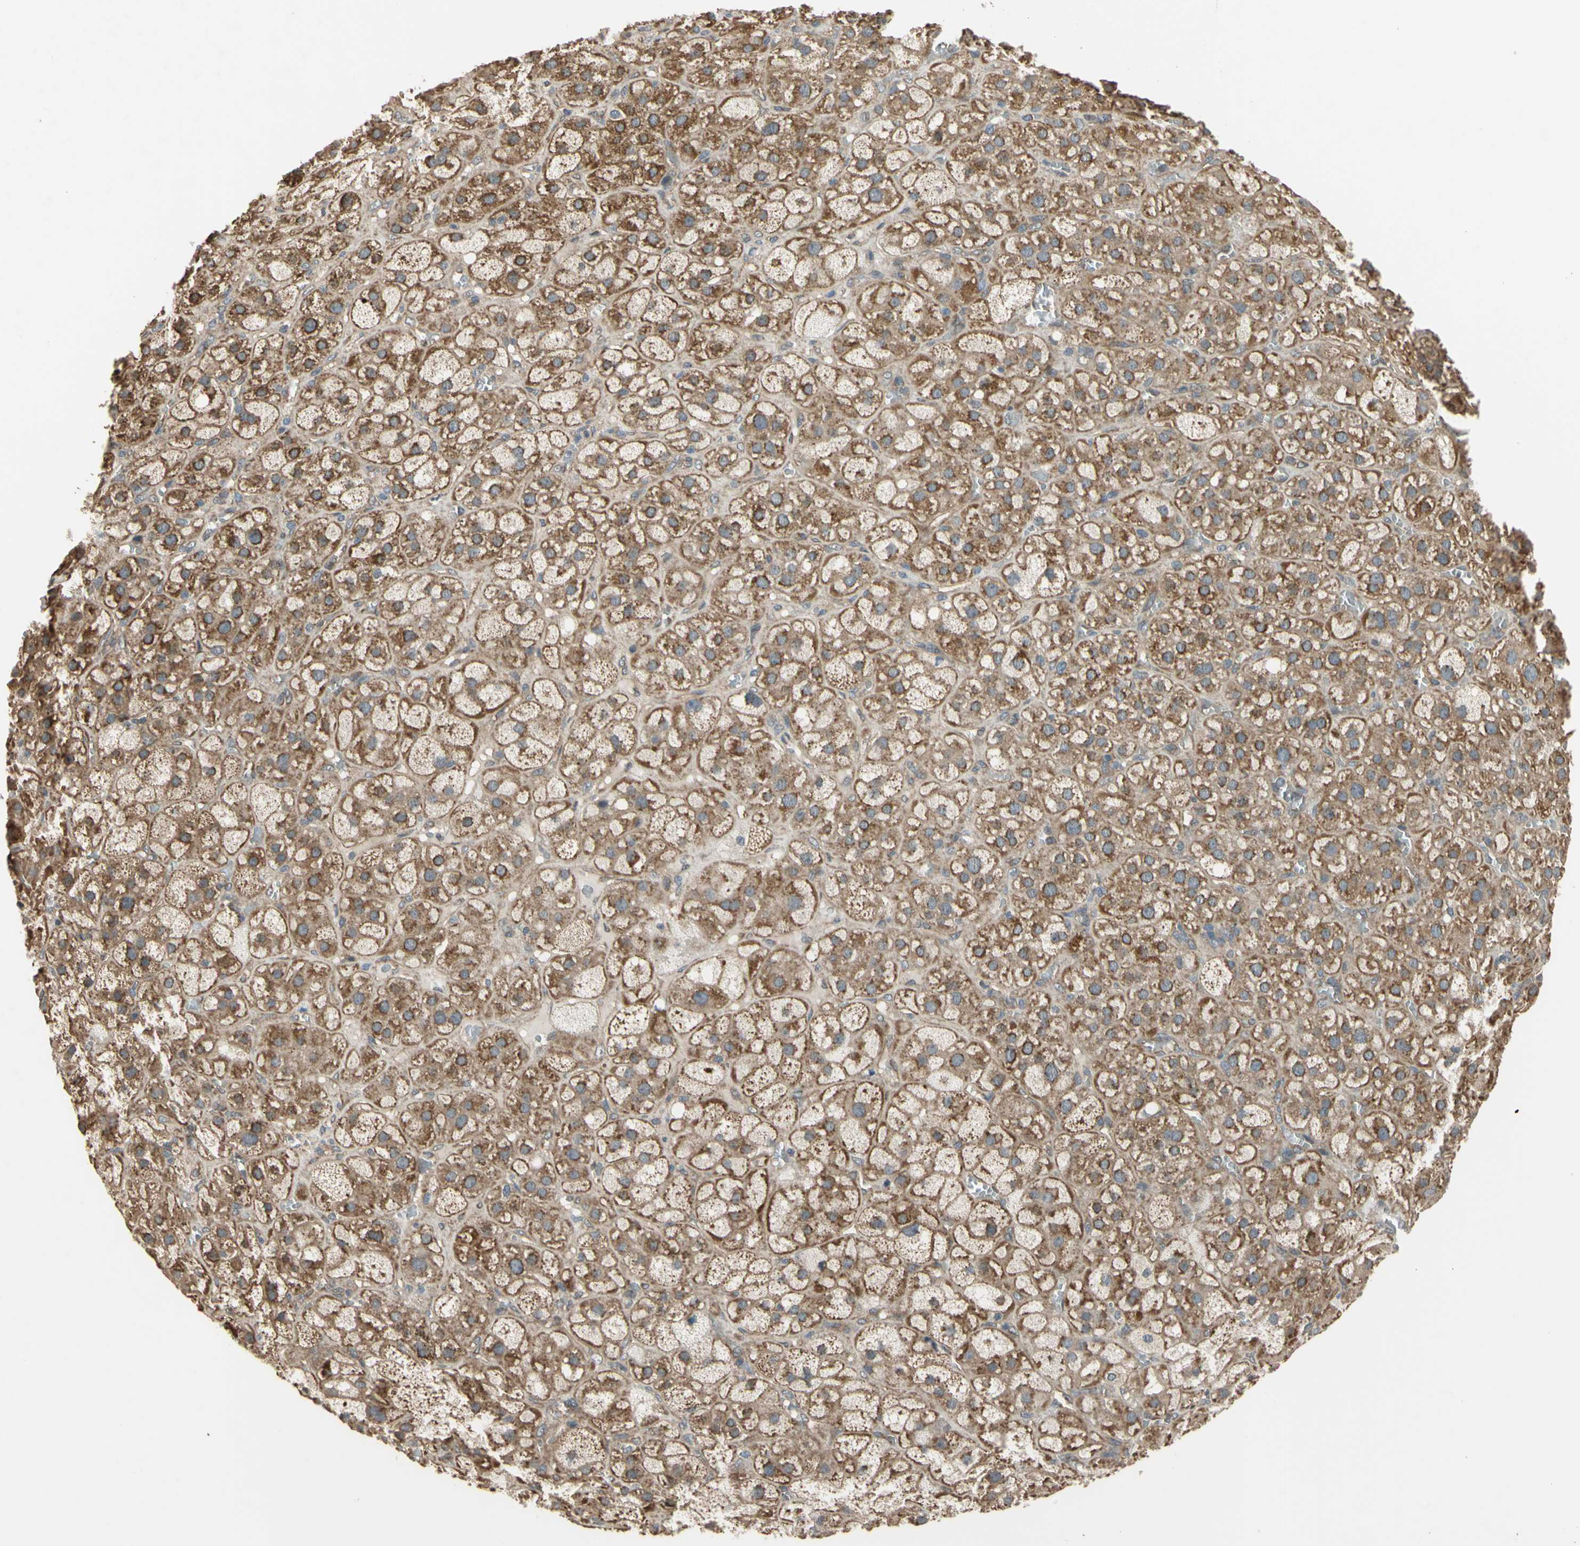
{"staining": {"intensity": "moderate", "quantity": ">75%", "location": "cytoplasmic/membranous"}, "tissue": "adrenal gland", "cell_type": "Glandular cells", "image_type": "normal", "snomed": [{"axis": "morphology", "description": "Normal tissue, NOS"}, {"axis": "topography", "description": "Adrenal gland"}], "caption": "Immunohistochemical staining of normal human adrenal gland exhibits medium levels of moderate cytoplasmic/membranous staining in approximately >75% of glandular cells. Nuclei are stained in blue.", "gene": "EFNB2", "patient": {"sex": "female", "age": 47}}